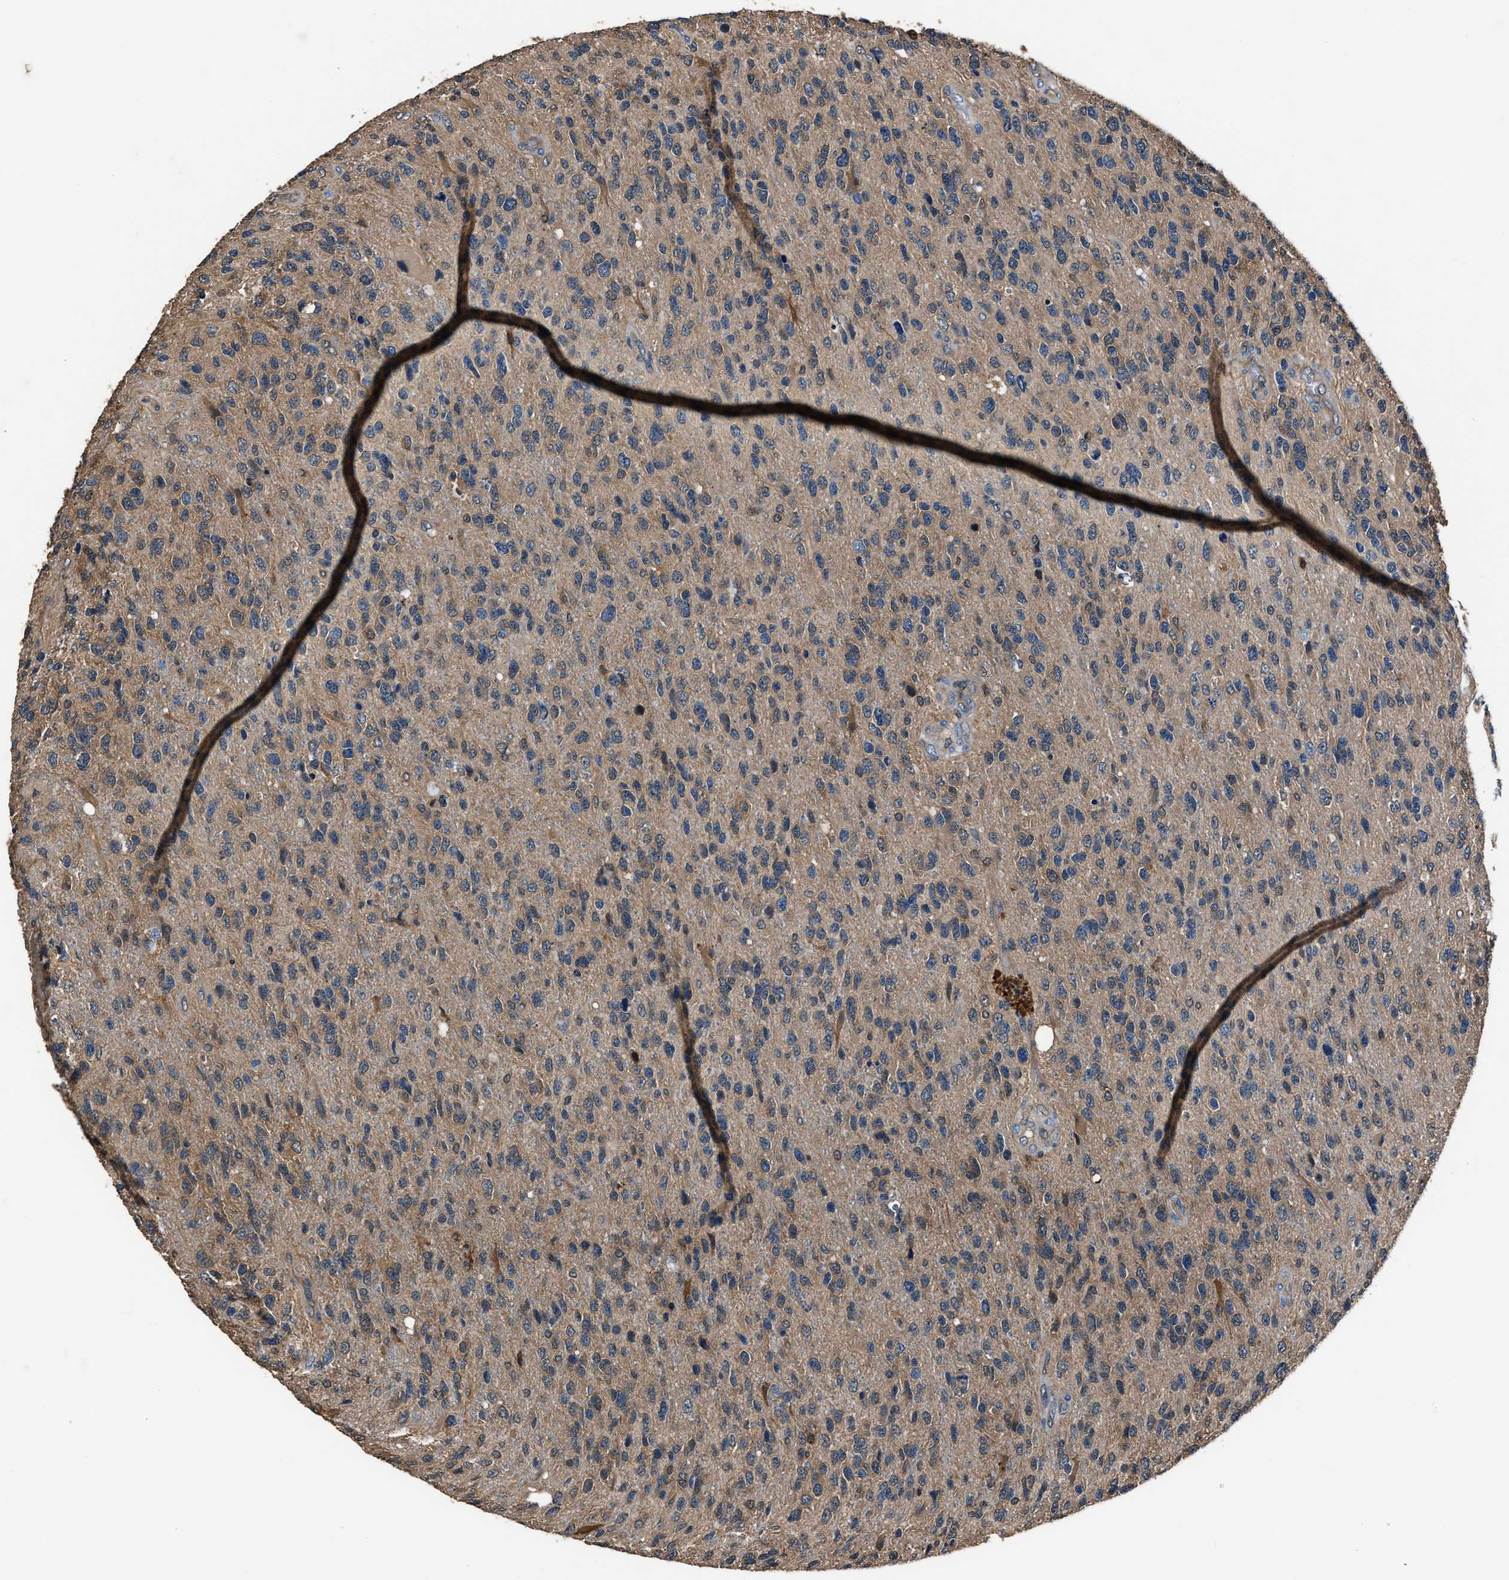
{"staining": {"intensity": "weak", "quantity": ">75%", "location": "cytoplasmic/membranous"}, "tissue": "glioma", "cell_type": "Tumor cells", "image_type": "cancer", "snomed": [{"axis": "morphology", "description": "Glioma, malignant, High grade"}, {"axis": "topography", "description": "Brain"}], "caption": "High-grade glioma (malignant) stained with a protein marker reveals weak staining in tumor cells.", "gene": "GSTP1", "patient": {"sex": "female", "age": 58}}